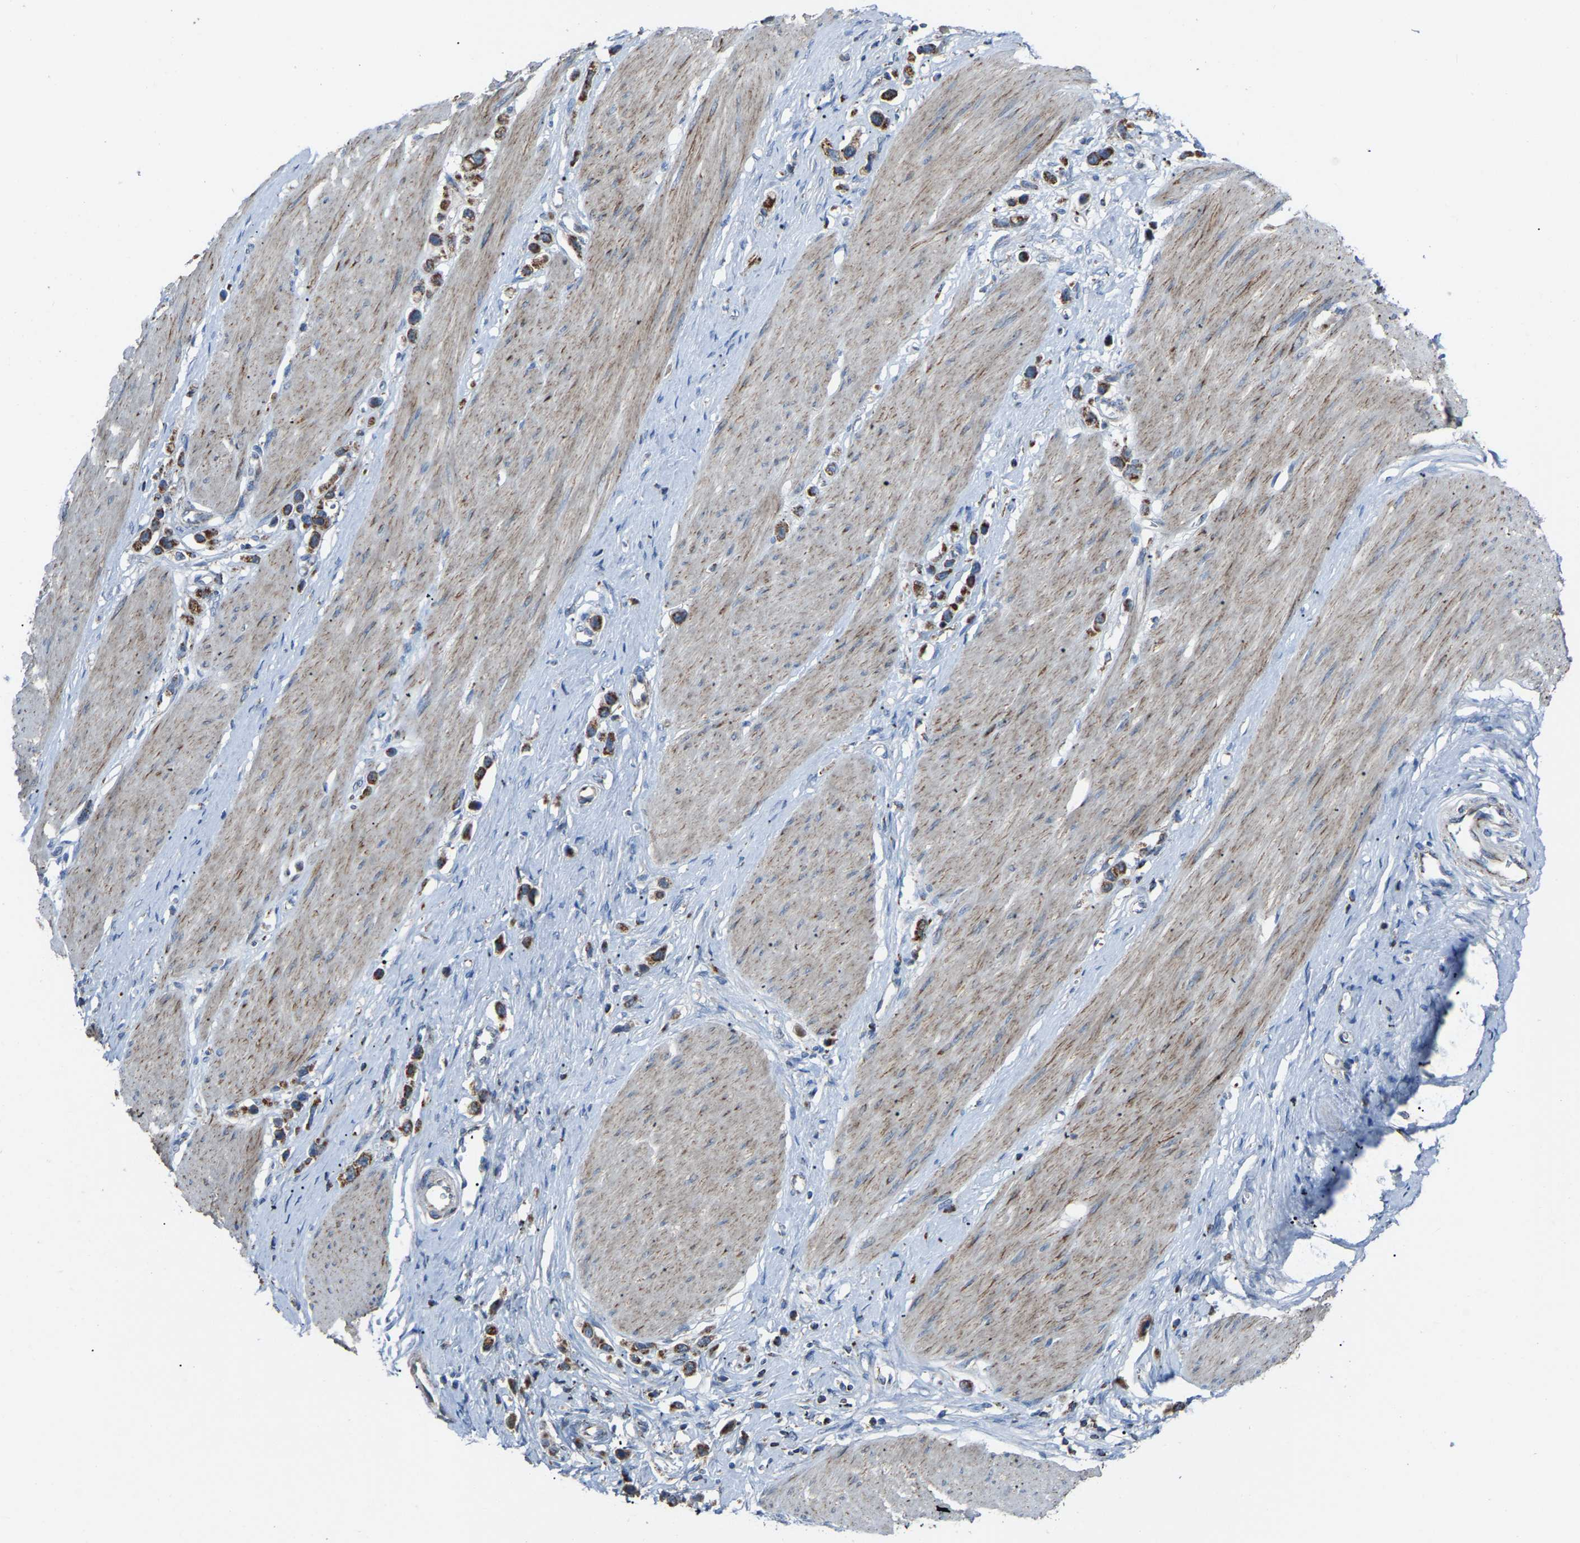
{"staining": {"intensity": "moderate", "quantity": ">75%", "location": "cytoplasmic/membranous"}, "tissue": "stomach cancer", "cell_type": "Tumor cells", "image_type": "cancer", "snomed": [{"axis": "morphology", "description": "Adenocarcinoma, NOS"}, {"axis": "topography", "description": "Stomach"}], "caption": "Stomach cancer stained with a protein marker displays moderate staining in tumor cells.", "gene": "CANT1", "patient": {"sex": "female", "age": 65}}